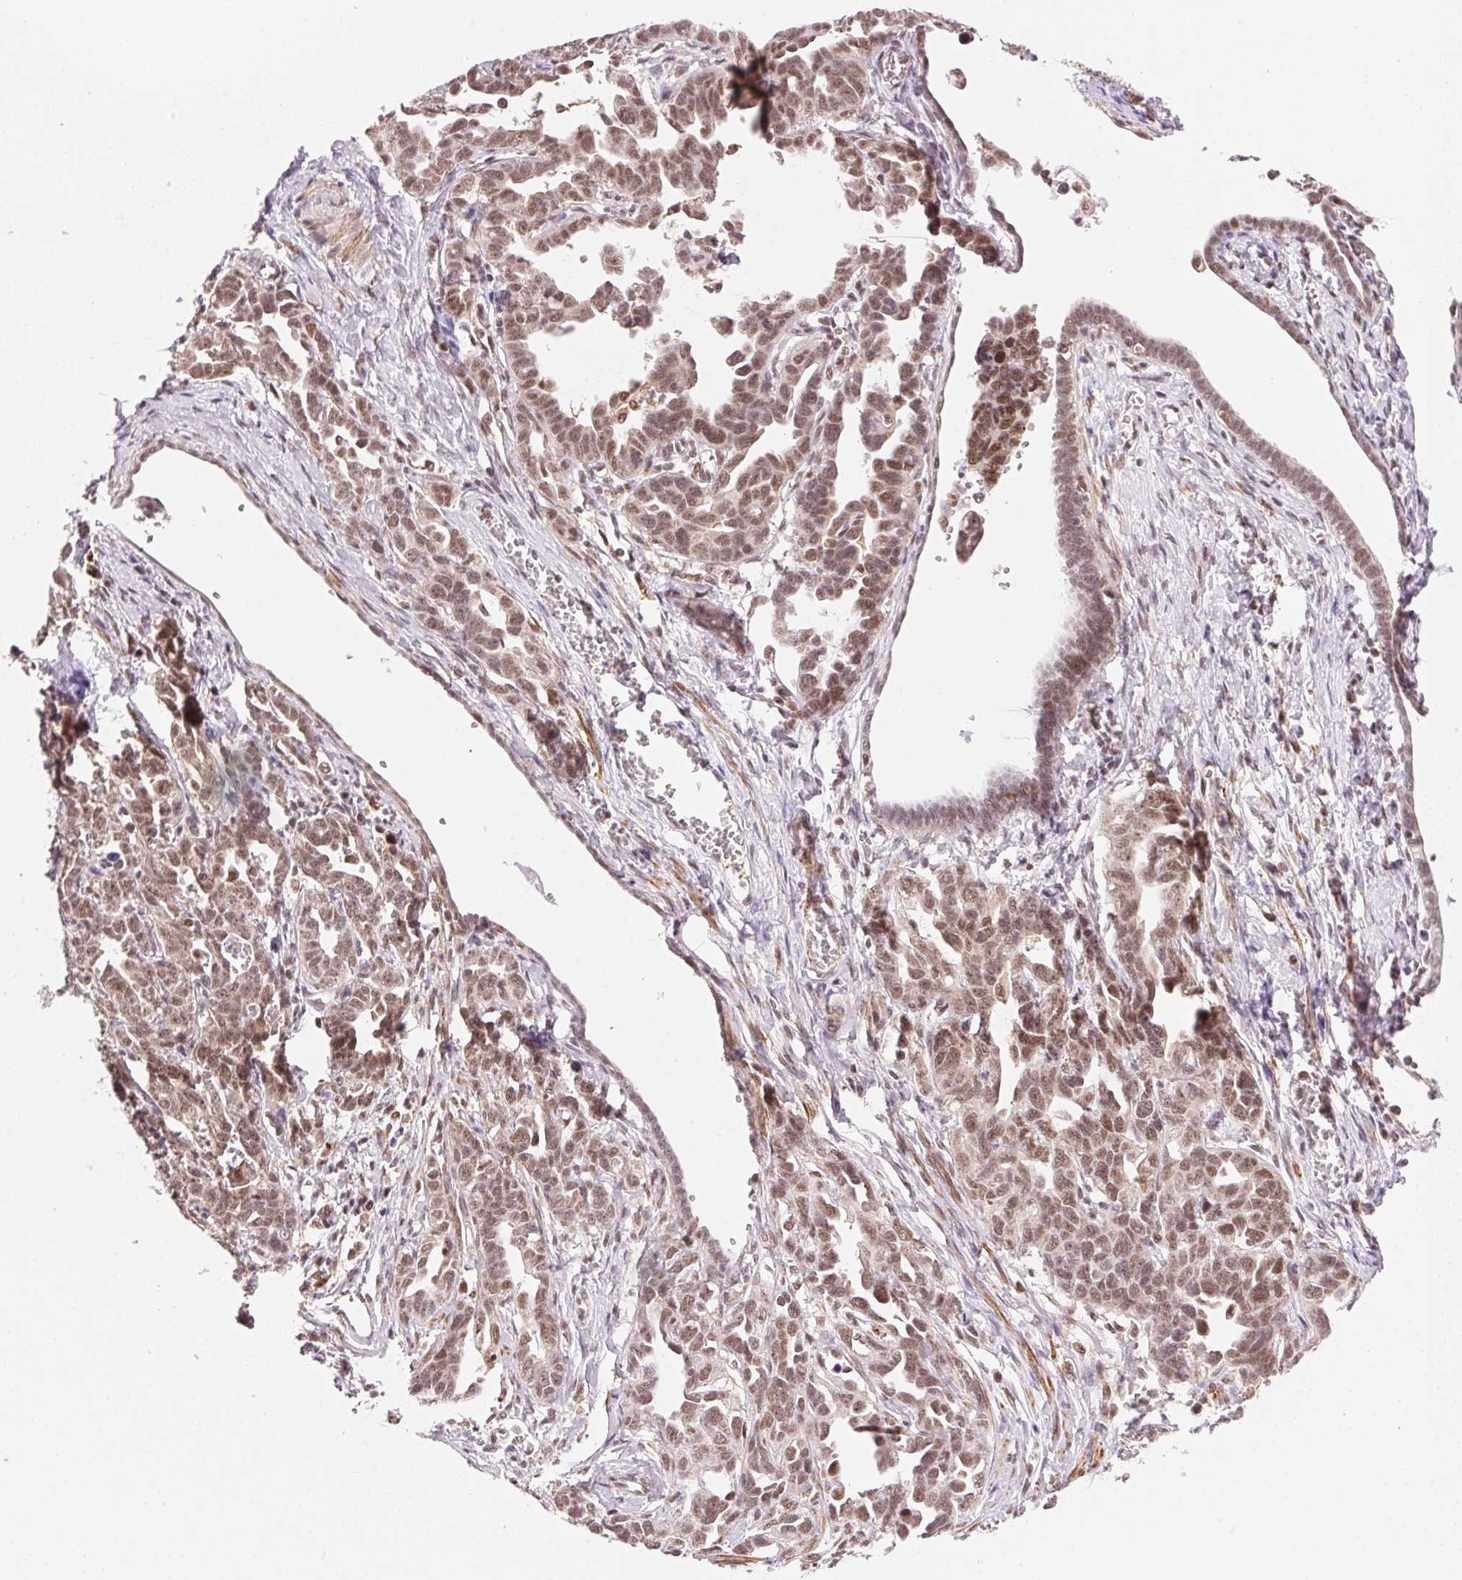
{"staining": {"intensity": "moderate", "quantity": ">75%", "location": "nuclear"}, "tissue": "ovarian cancer", "cell_type": "Tumor cells", "image_type": "cancer", "snomed": [{"axis": "morphology", "description": "Cystadenocarcinoma, serous, NOS"}, {"axis": "topography", "description": "Ovary"}], "caption": "A brown stain highlights moderate nuclear expression of a protein in ovarian cancer (serous cystadenocarcinoma) tumor cells.", "gene": "HNRNPDL", "patient": {"sex": "female", "age": 69}}